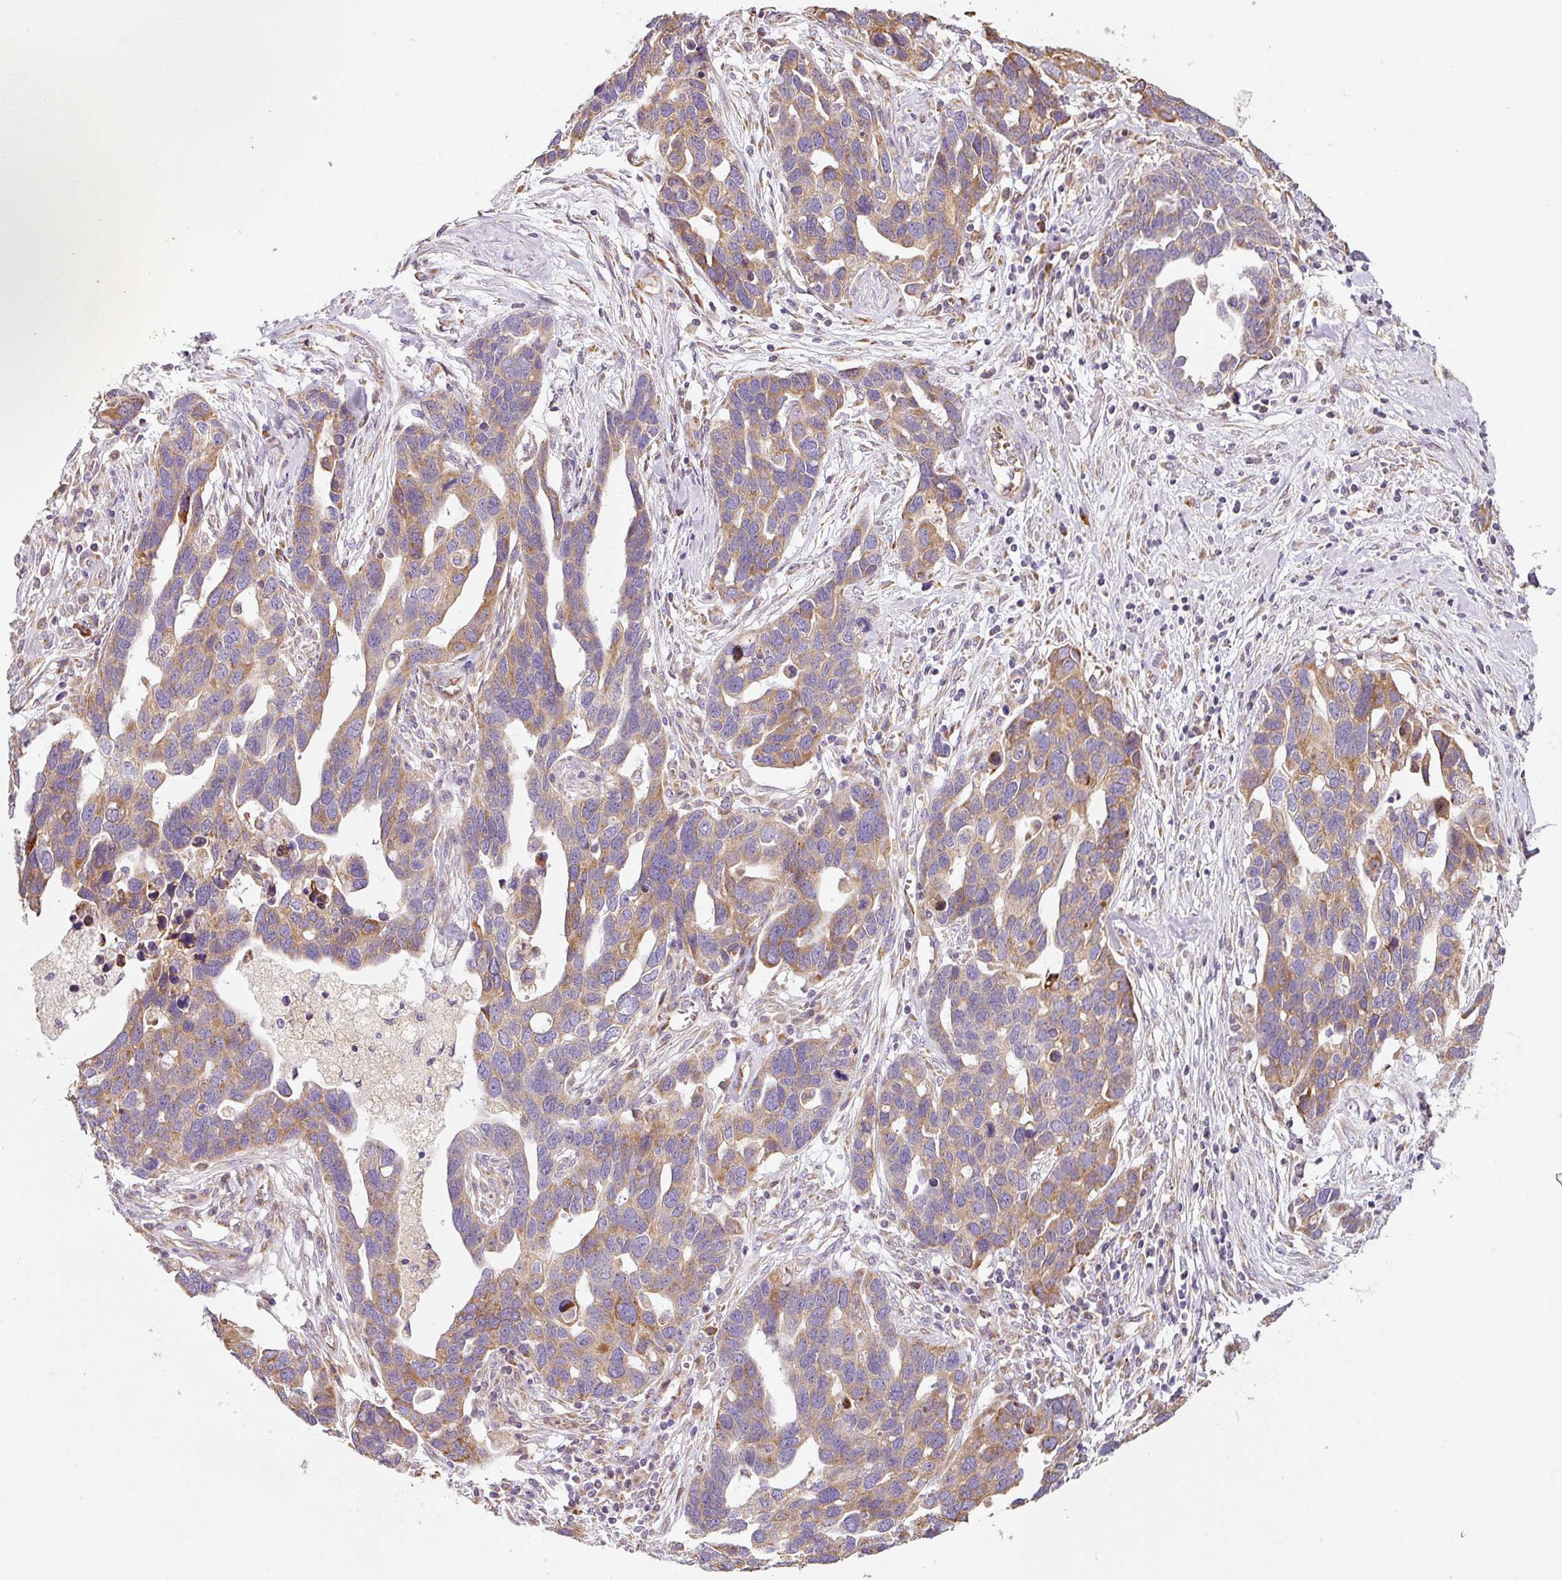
{"staining": {"intensity": "moderate", "quantity": ">75%", "location": "cytoplasmic/membranous"}, "tissue": "ovarian cancer", "cell_type": "Tumor cells", "image_type": "cancer", "snomed": [{"axis": "morphology", "description": "Cystadenocarcinoma, serous, NOS"}, {"axis": "topography", "description": "Ovary"}], "caption": "Immunohistochemical staining of serous cystadenocarcinoma (ovarian) reveals medium levels of moderate cytoplasmic/membranous staining in about >75% of tumor cells.", "gene": "MORN4", "patient": {"sex": "female", "age": 54}}